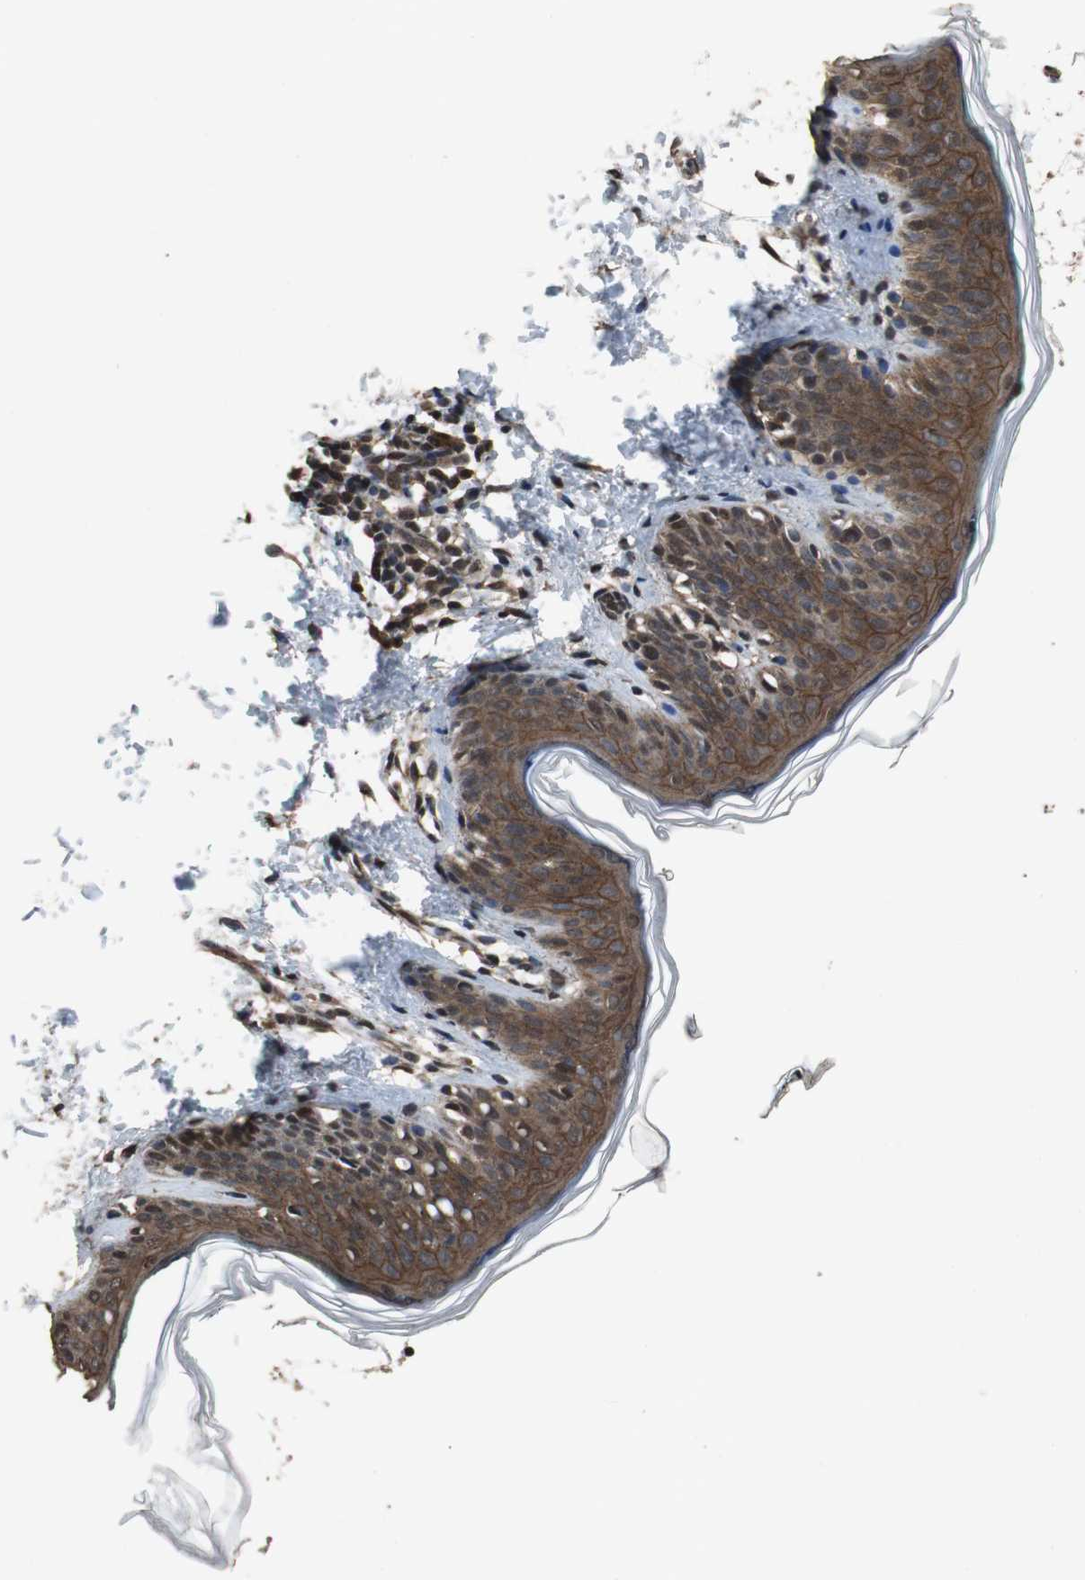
{"staining": {"intensity": "strong", "quantity": ">75%", "location": "cytoplasmic/membranous,nuclear"}, "tissue": "skin", "cell_type": "Fibroblasts", "image_type": "normal", "snomed": [{"axis": "morphology", "description": "Normal tissue, NOS"}, {"axis": "topography", "description": "Skin"}], "caption": "Brown immunohistochemical staining in benign human skin exhibits strong cytoplasmic/membranous,nuclear positivity in approximately >75% of fibroblasts. (DAB IHC, brown staining for protein, blue staining for nuclei).", "gene": "ZNF18", "patient": {"sex": "female", "age": 4}}